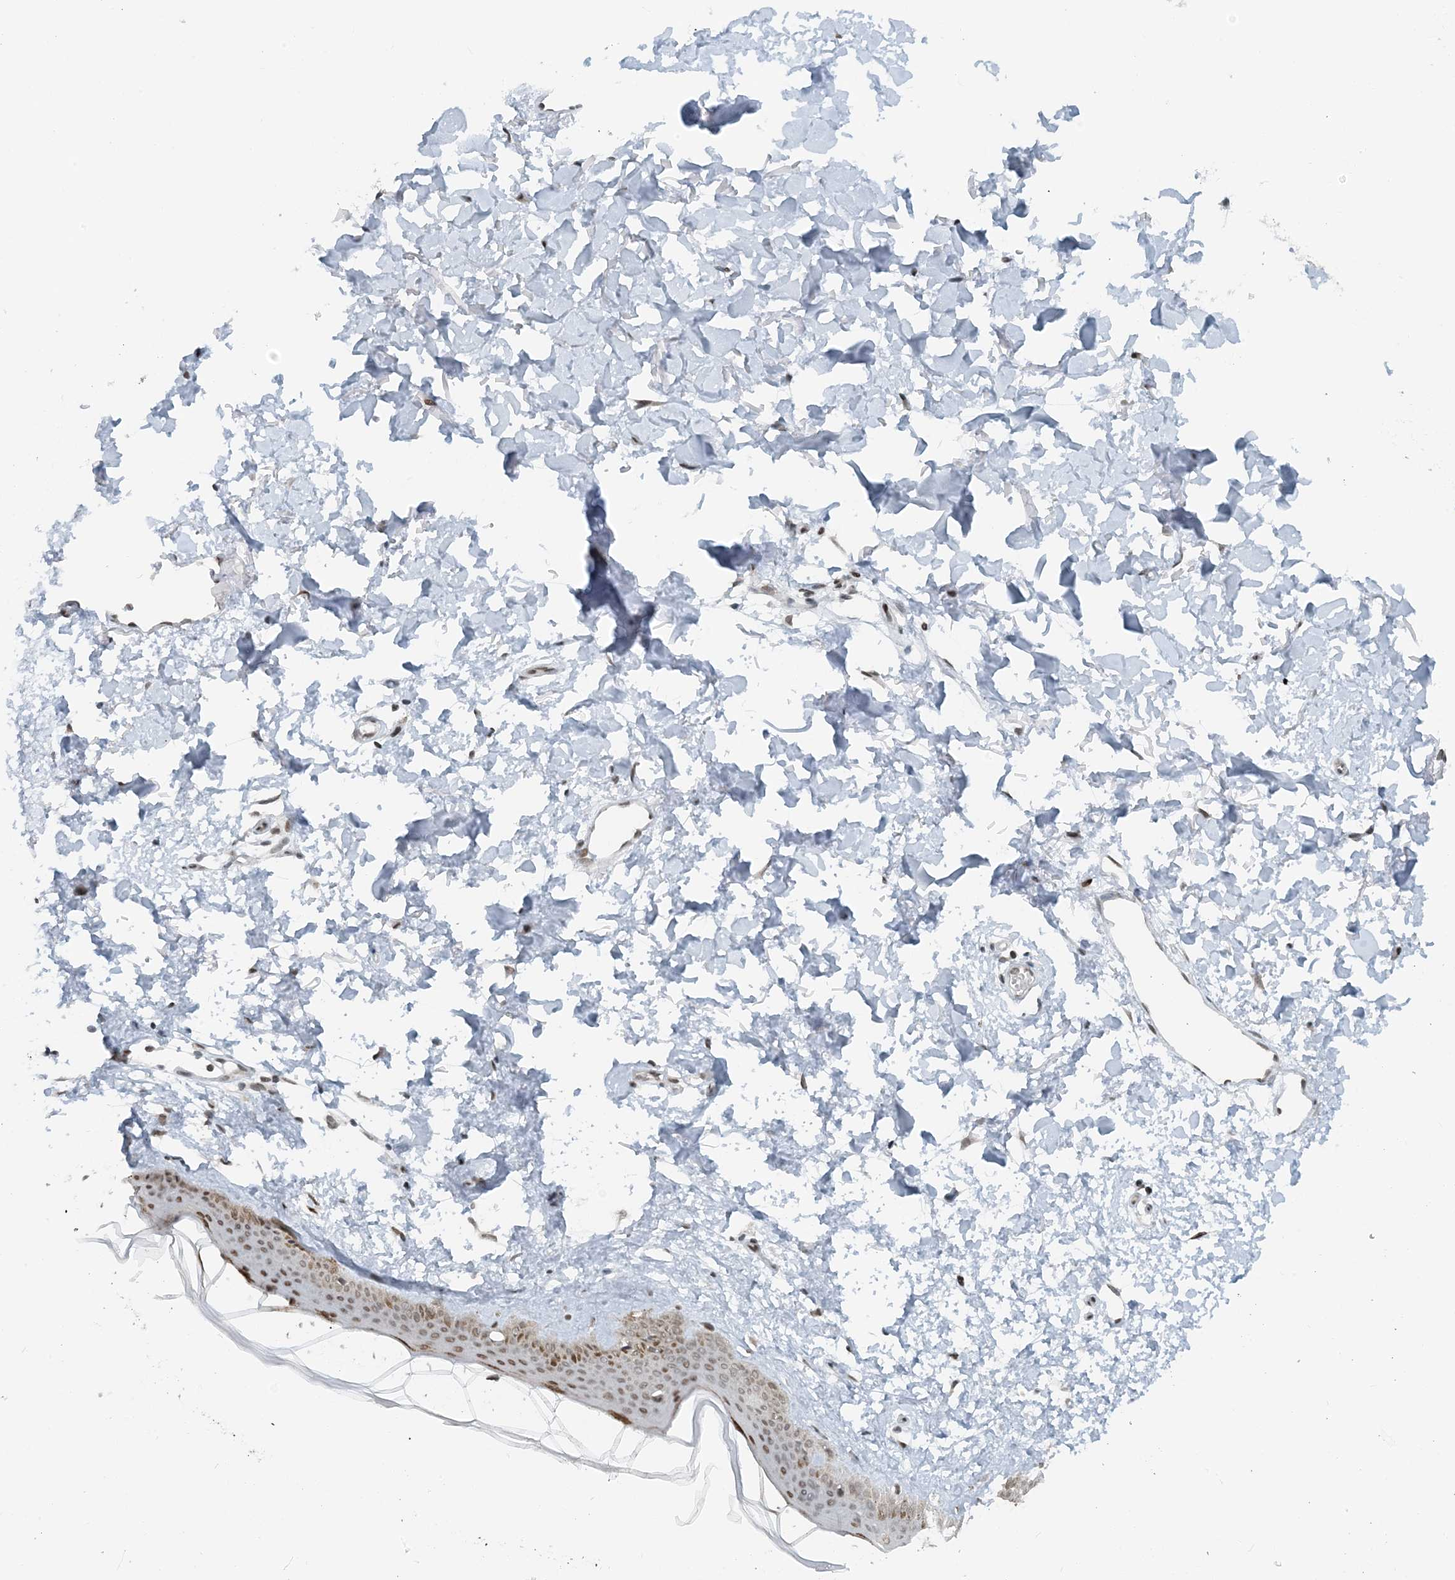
{"staining": {"intensity": "moderate", "quantity": ">75%", "location": "nuclear"}, "tissue": "skin", "cell_type": "Fibroblasts", "image_type": "normal", "snomed": [{"axis": "morphology", "description": "Normal tissue, NOS"}, {"axis": "topography", "description": "Skin"}], "caption": "Immunohistochemical staining of benign skin shows moderate nuclear protein positivity in about >75% of fibroblasts.", "gene": "ZNF500", "patient": {"sex": "female", "age": 58}}